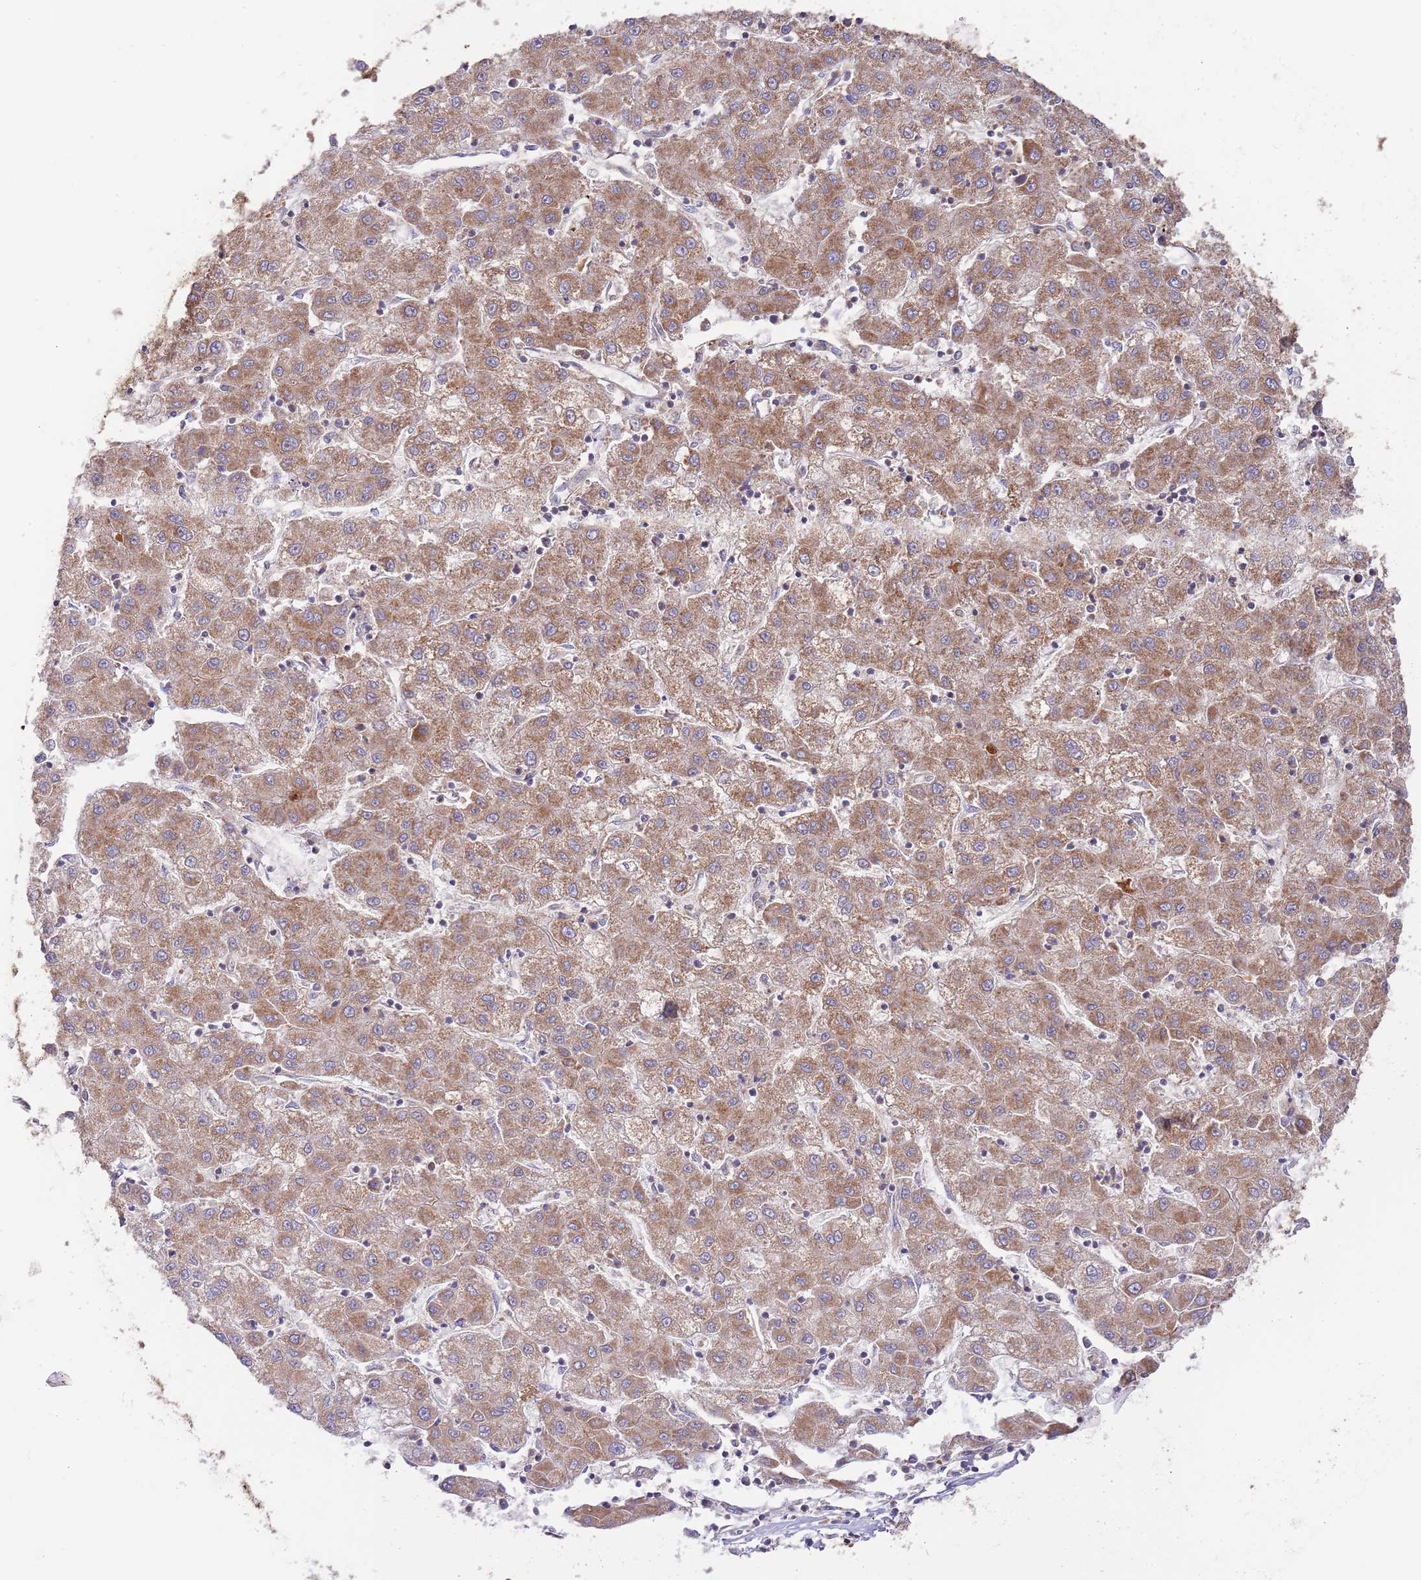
{"staining": {"intensity": "moderate", "quantity": ">75%", "location": "cytoplasmic/membranous"}, "tissue": "liver cancer", "cell_type": "Tumor cells", "image_type": "cancer", "snomed": [{"axis": "morphology", "description": "Carcinoma, Hepatocellular, NOS"}, {"axis": "topography", "description": "Liver"}], "caption": "Liver hepatocellular carcinoma tissue displays moderate cytoplasmic/membranous expression in about >75% of tumor cells", "gene": "DNAJA3", "patient": {"sex": "male", "age": 72}}